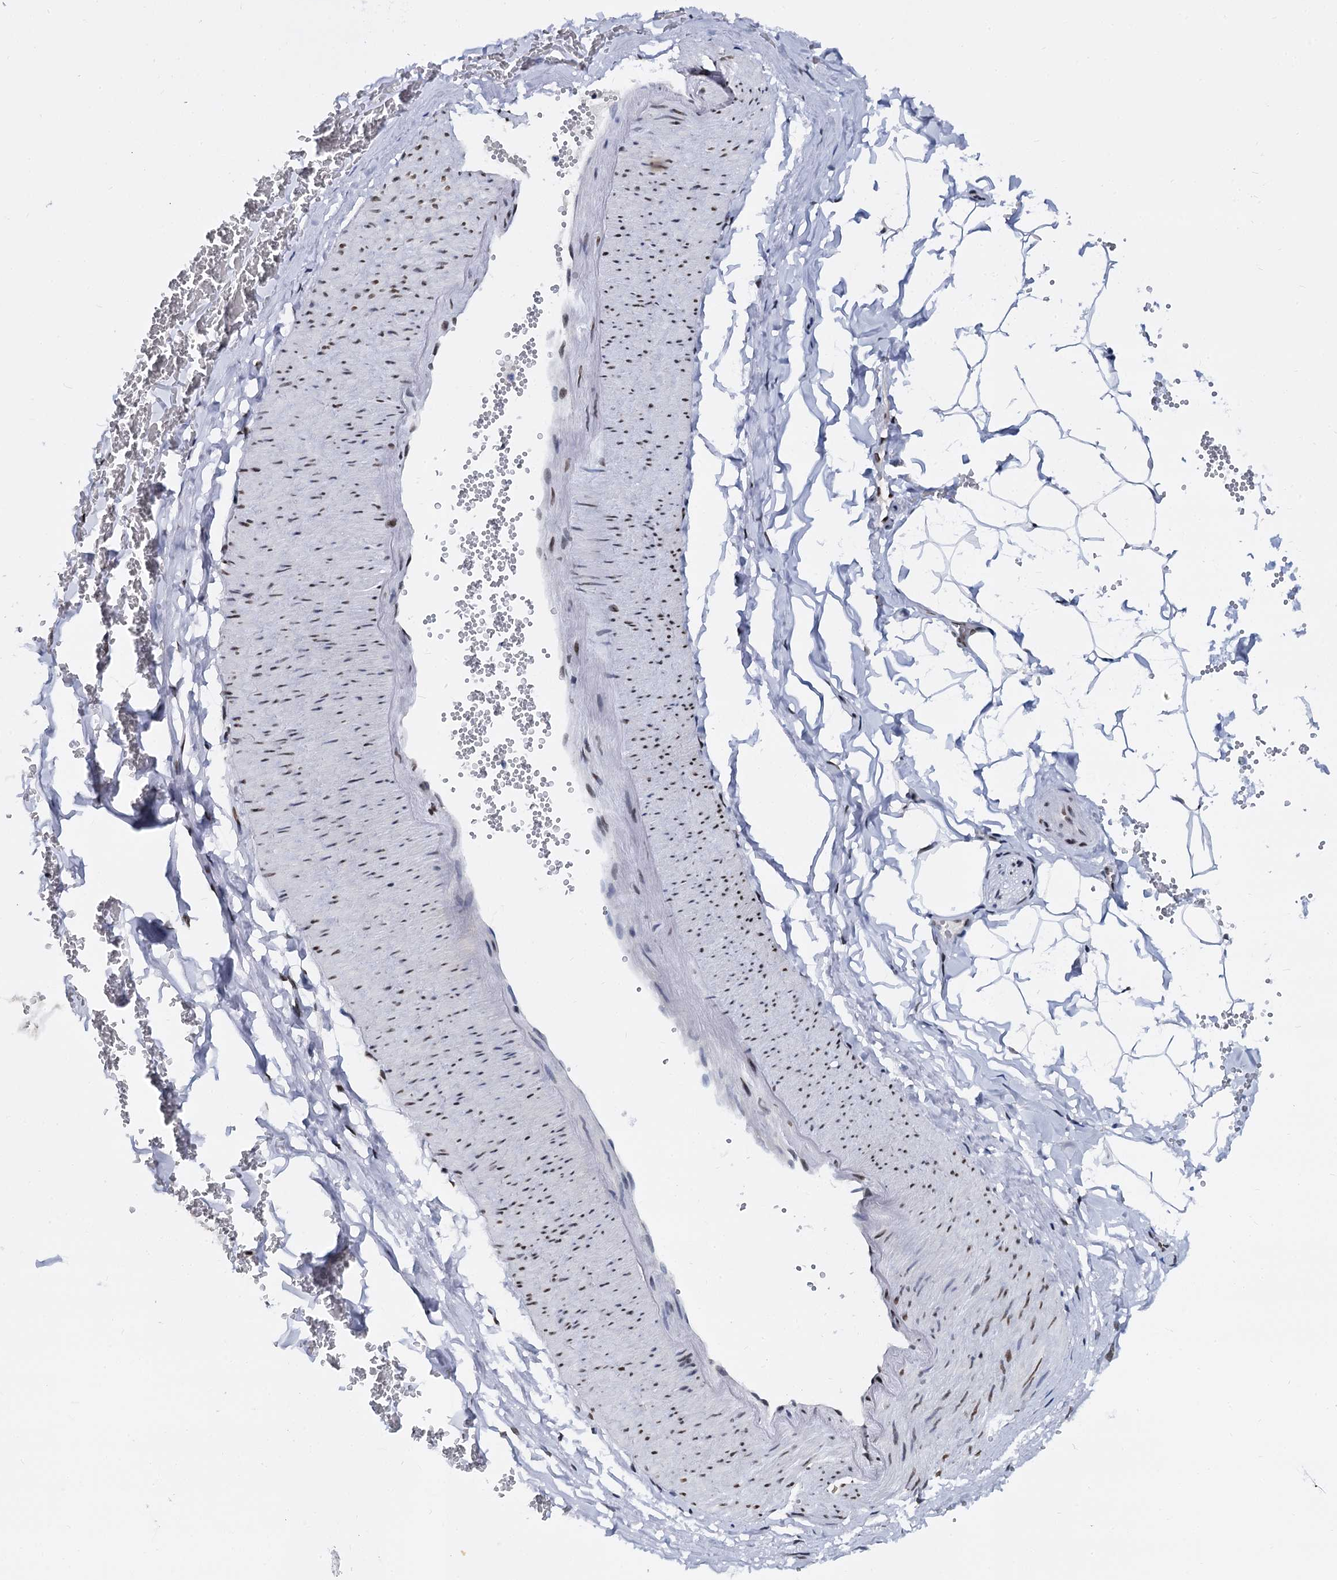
{"staining": {"intensity": "moderate", "quantity": ">75%", "location": "nuclear"}, "tissue": "adipose tissue", "cell_type": "Adipocytes", "image_type": "normal", "snomed": [{"axis": "morphology", "description": "Normal tissue, NOS"}, {"axis": "topography", "description": "Gallbladder"}, {"axis": "topography", "description": "Peripheral nerve tissue"}], "caption": "Brown immunohistochemical staining in benign adipose tissue demonstrates moderate nuclear expression in approximately >75% of adipocytes. (DAB (3,3'-diaminobenzidine) IHC, brown staining for protein, blue staining for nuclei).", "gene": "CMAS", "patient": {"sex": "male", "age": 38}}